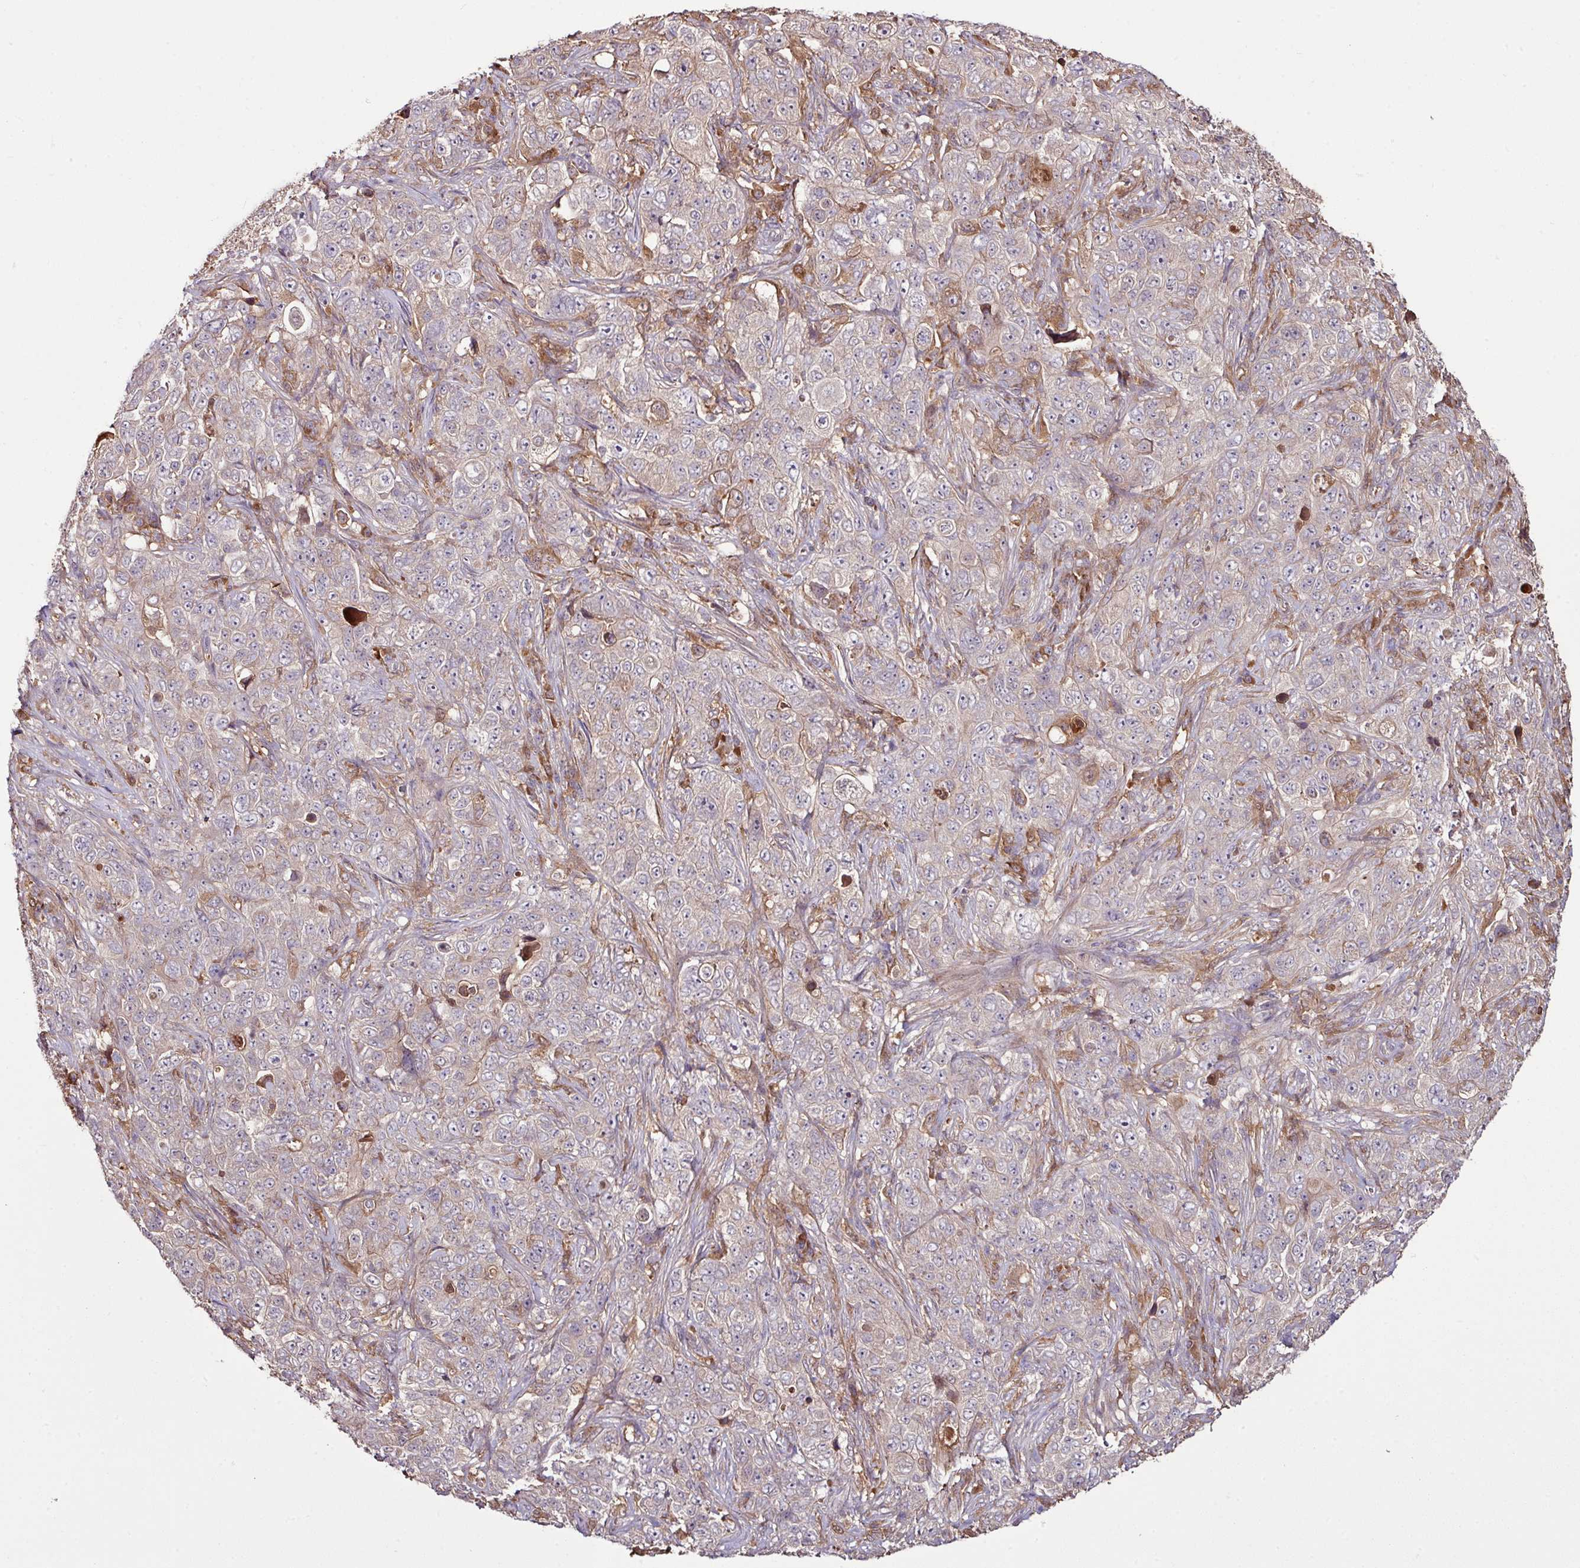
{"staining": {"intensity": "negative", "quantity": "none", "location": "none"}, "tissue": "pancreatic cancer", "cell_type": "Tumor cells", "image_type": "cancer", "snomed": [{"axis": "morphology", "description": "Adenocarcinoma, NOS"}, {"axis": "topography", "description": "Pancreas"}], "caption": "An immunohistochemistry micrograph of pancreatic cancer (adenocarcinoma) is shown. There is no staining in tumor cells of pancreatic cancer (adenocarcinoma). The staining is performed using DAB (3,3'-diaminobenzidine) brown chromogen with nuclei counter-stained in using hematoxylin.", "gene": "GNPDA1", "patient": {"sex": "male", "age": 68}}